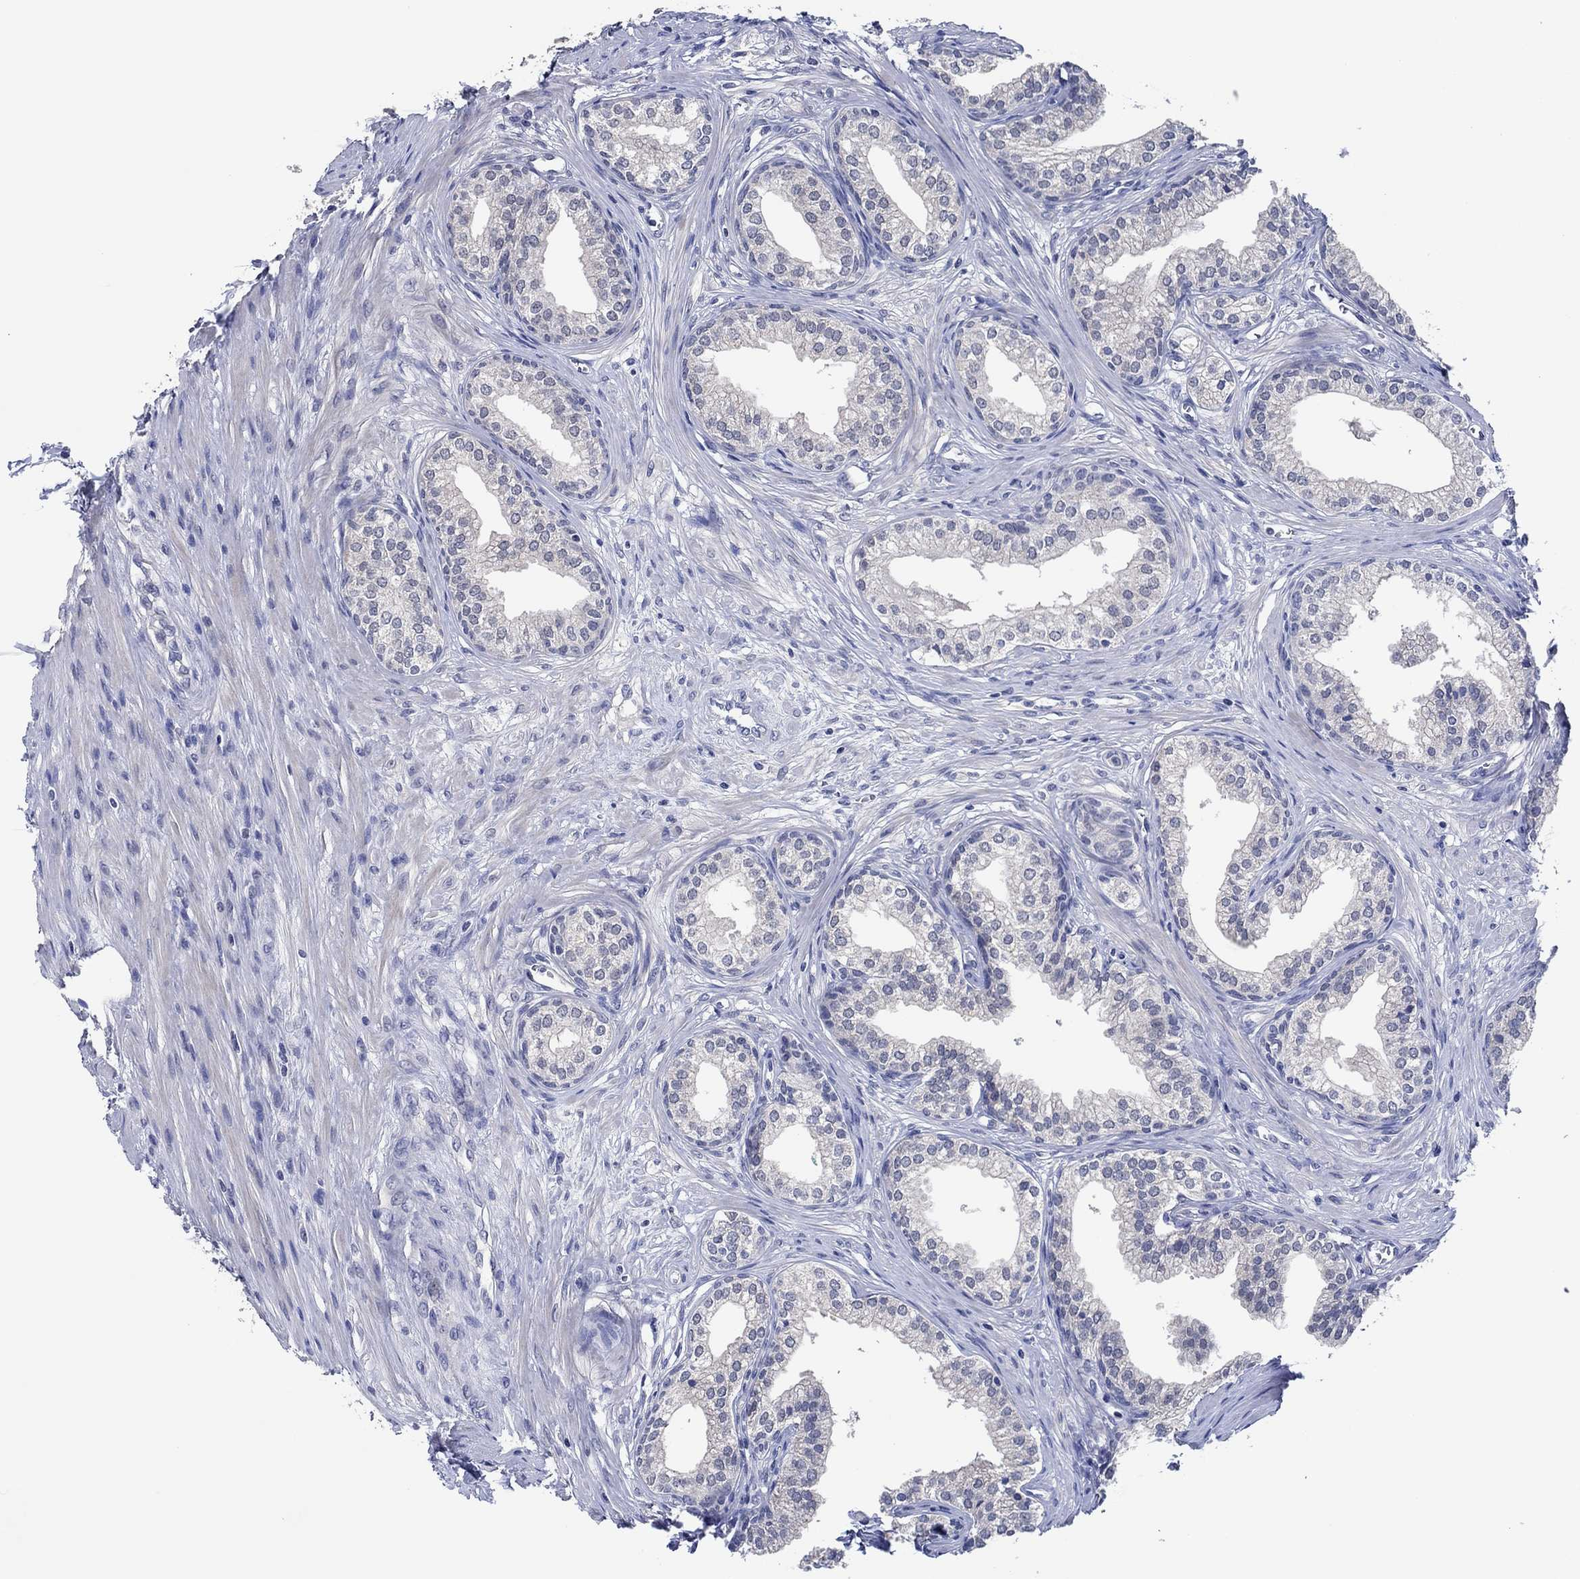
{"staining": {"intensity": "negative", "quantity": "none", "location": "none"}, "tissue": "prostate", "cell_type": "Glandular cells", "image_type": "normal", "snomed": [{"axis": "morphology", "description": "Normal tissue, NOS"}, {"axis": "topography", "description": "Prostate"}], "caption": "Immunohistochemical staining of unremarkable human prostate reveals no significant staining in glandular cells.", "gene": "PRRT3", "patient": {"sex": "male", "age": 65}}